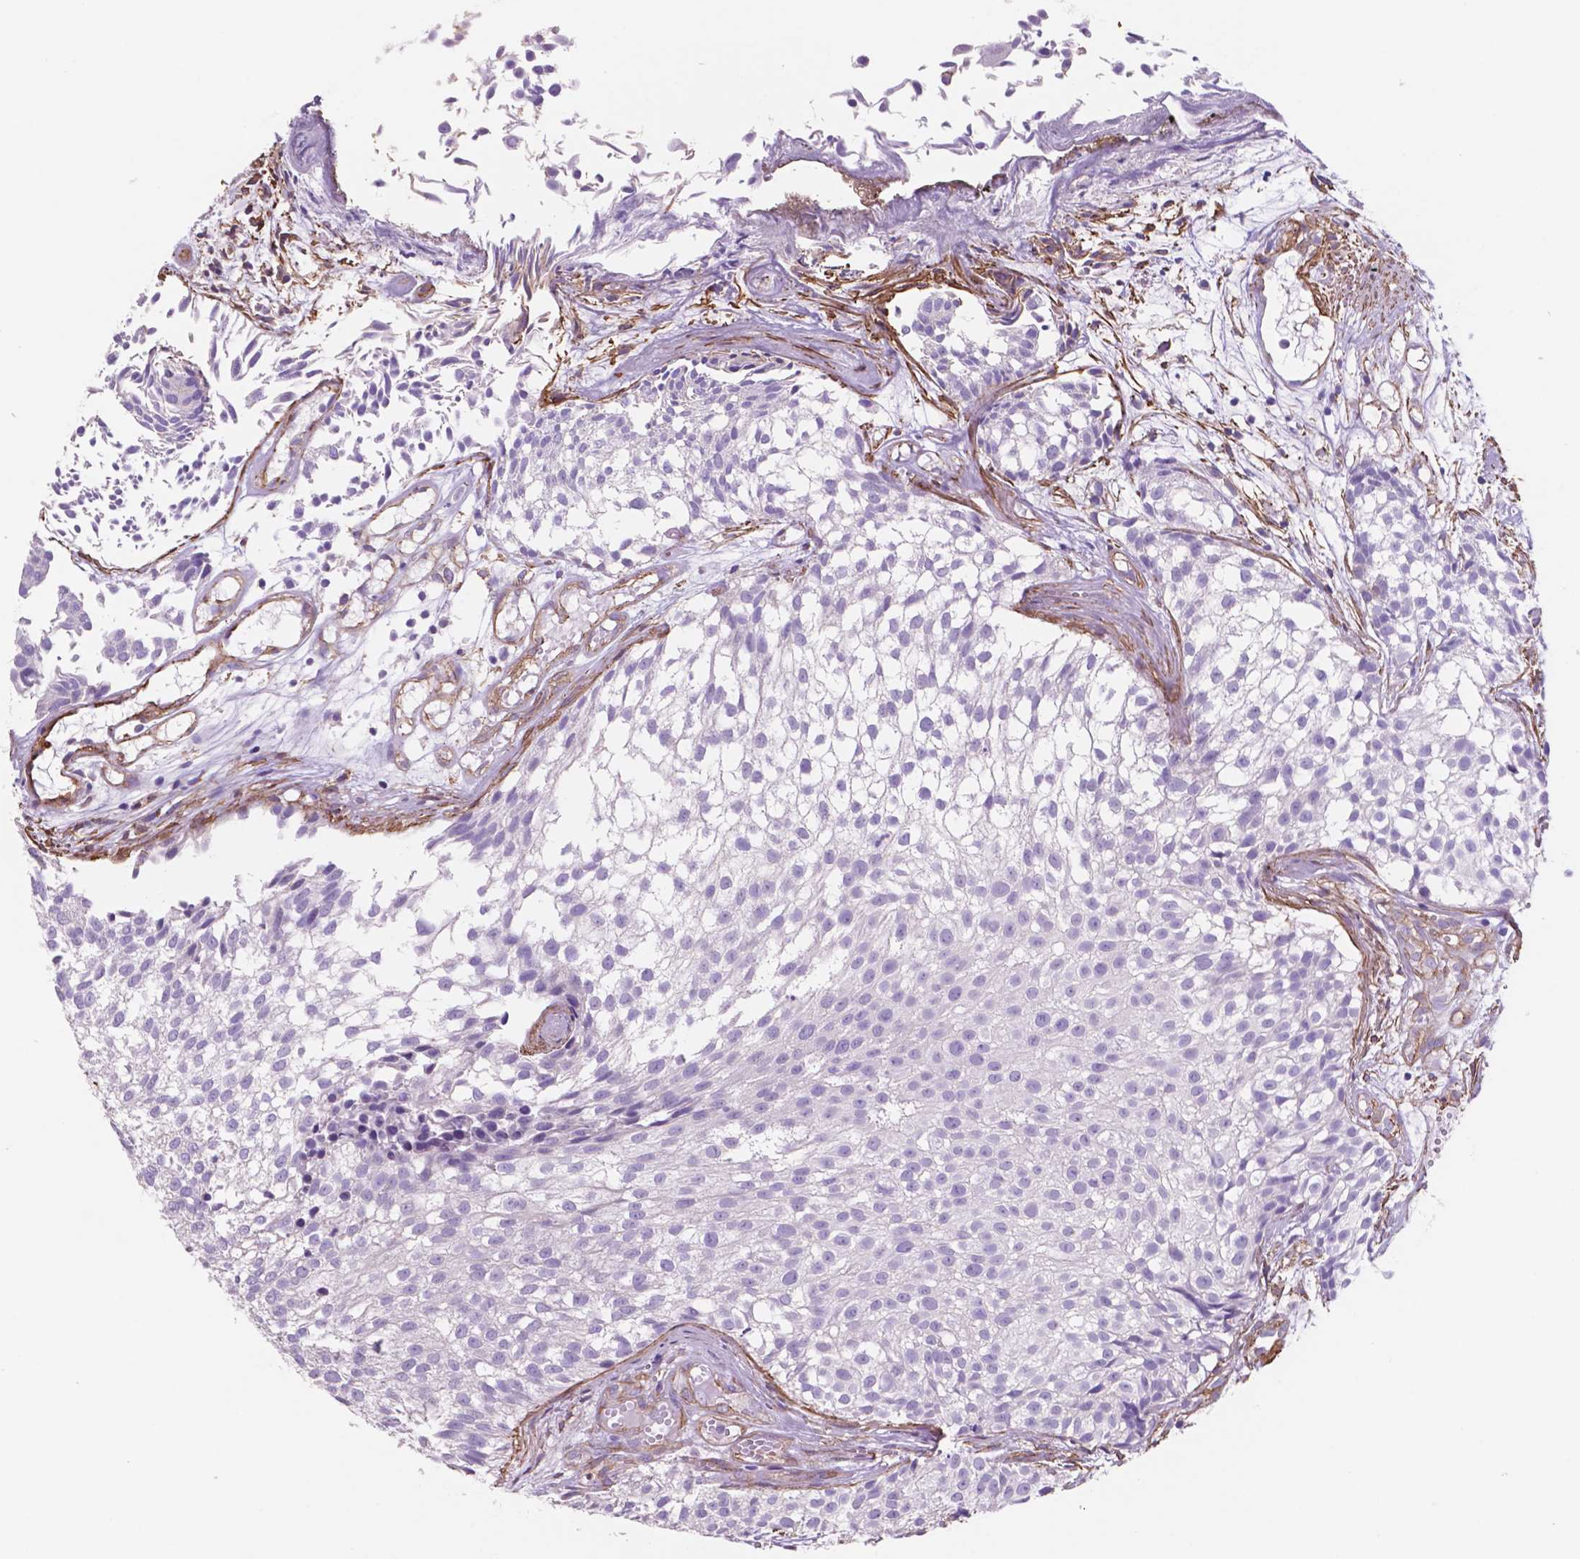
{"staining": {"intensity": "negative", "quantity": "none", "location": "none"}, "tissue": "urothelial cancer", "cell_type": "Tumor cells", "image_type": "cancer", "snomed": [{"axis": "morphology", "description": "Urothelial carcinoma, Low grade"}, {"axis": "topography", "description": "Urinary bladder"}], "caption": "IHC of low-grade urothelial carcinoma exhibits no expression in tumor cells.", "gene": "TOR2A", "patient": {"sex": "male", "age": 70}}